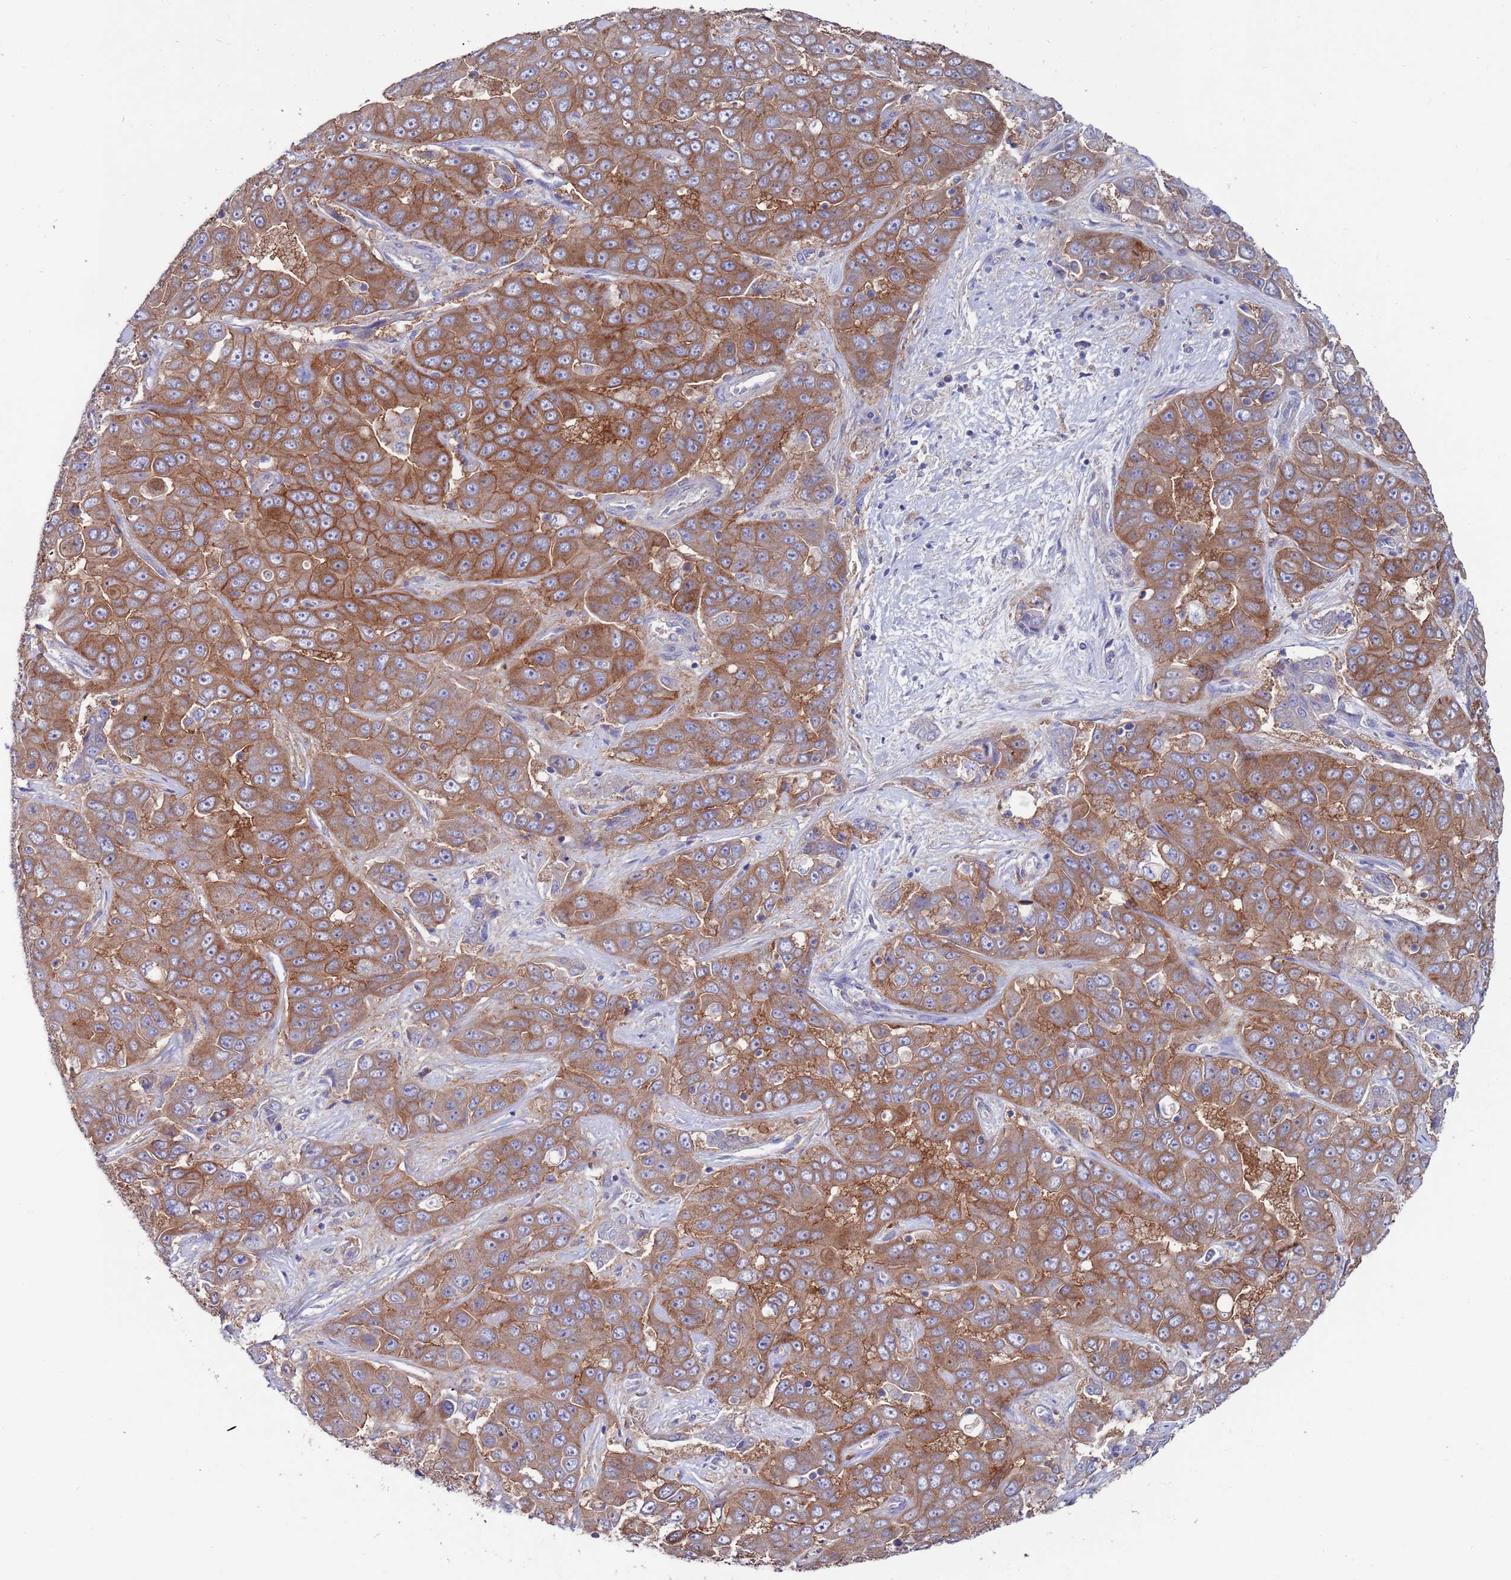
{"staining": {"intensity": "moderate", "quantity": ">75%", "location": "cytoplasmic/membranous"}, "tissue": "liver cancer", "cell_type": "Tumor cells", "image_type": "cancer", "snomed": [{"axis": "morphology", "description": "Cholangiocarcinoma"}, {"axis": "topography", "description": "Liver"}], "caption": "Liver cancer was stained to show a protein in brown. There is medium levels of moderate cytoplasmic/membranous positivity in approximately >75% of tumor cells.", "gene": "KRTCAP3", "patient": {"sex": "female", "age": 52}}